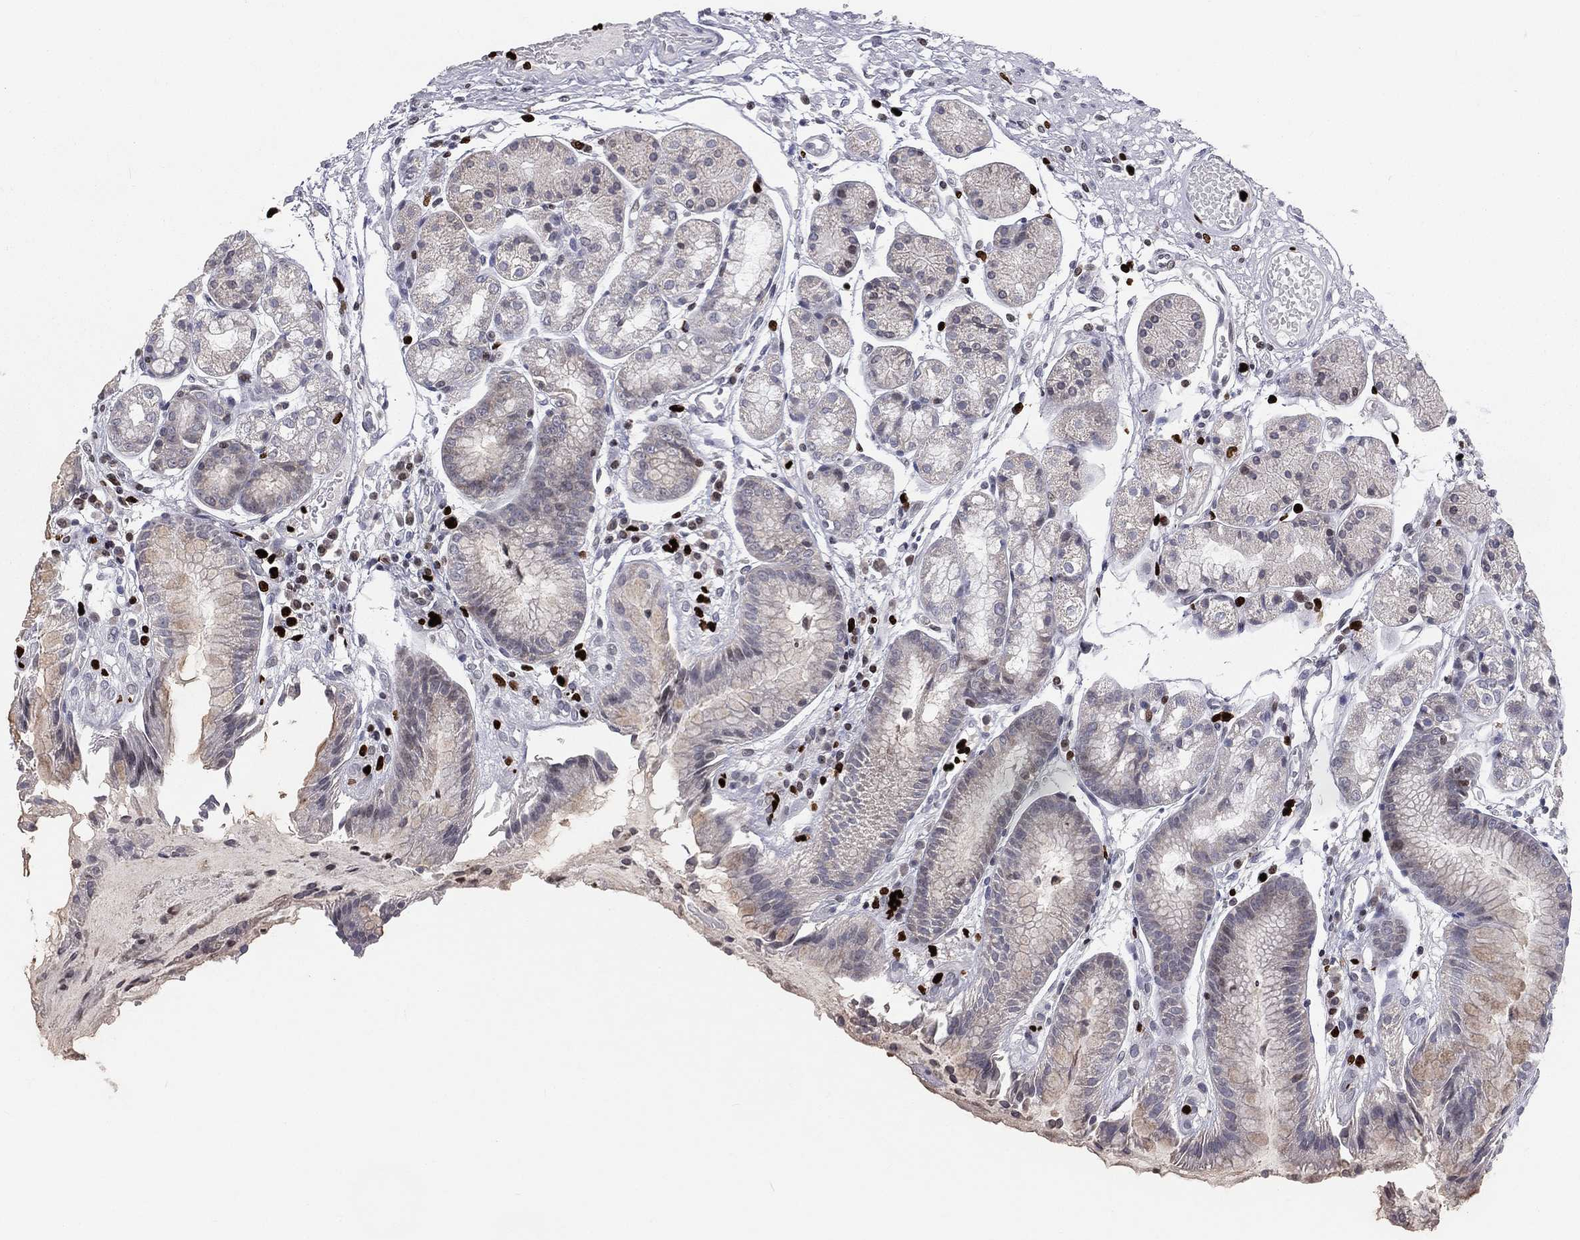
{"staining": {"intensity": "negative", "quantity": "none", "location": "none"}, "tissue": "stomach", "cell_type": "Glandular cells", "image_type": "normal", "snomed": [{"axis": "morphology", "description": "Normal tissue, NOS"}, {"axis": "topography", "description": "Stomach, upper"}], "caption": "This is an immunohistochemistry (IHC) micrograph of normal human stomach. There is no staining in glandular cells.", "gene": "MNDA", "patient": {"sex": "male", "age": 72}}